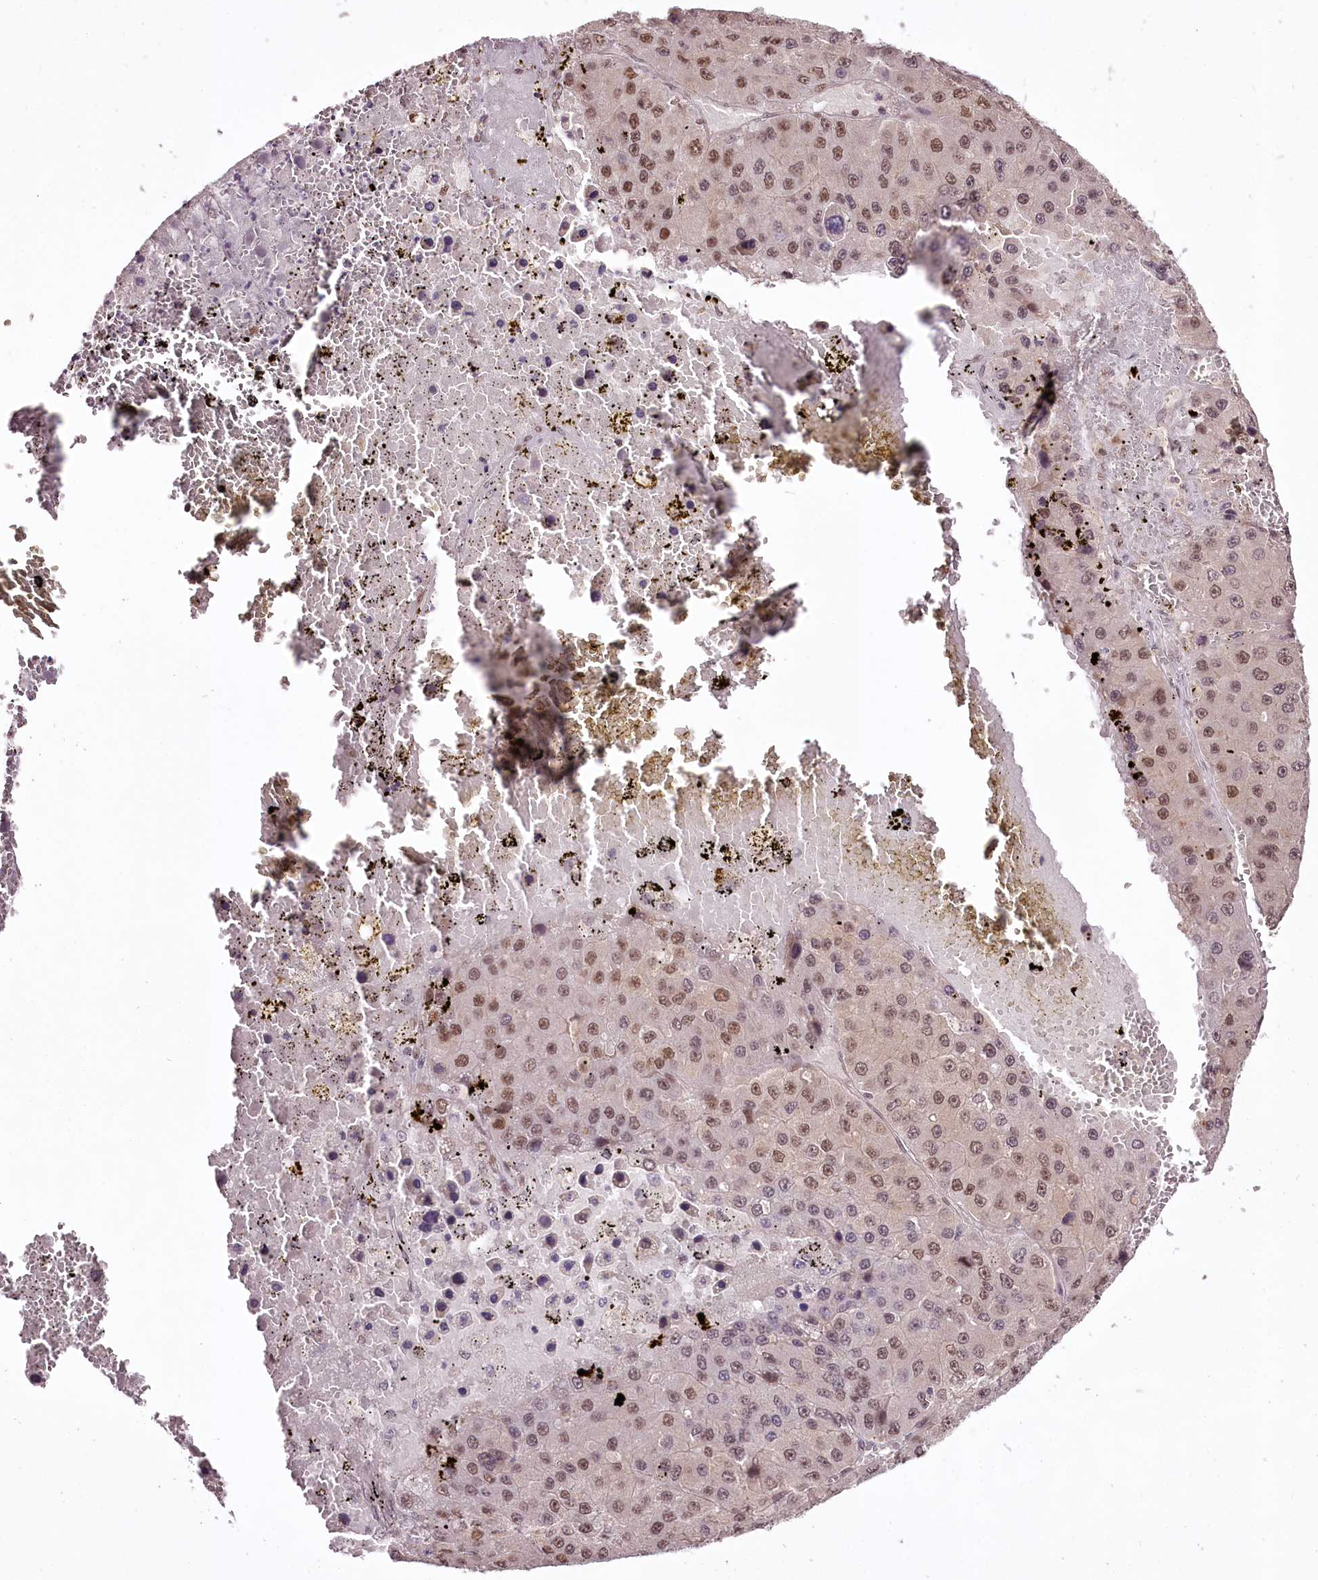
{"staining": {"intensity": "moderate", "quantity": ">75%", "location": "nuclear"}, "tissue": "liver cancer", "cell_type": "Tumor cells", "image_type": "cancer", "snomed": [{"axis": "morphology", "description": "Carcinoma, Hepatocellular, NOS"}, {"axis": "topography", "description": "Liver"}], "caption": "Liver cancer stained for a protein reveals moderate nuclear positivity in tumor cells.", "gene": "TTC33", "patient": {"sex": "female", "age": 73}}